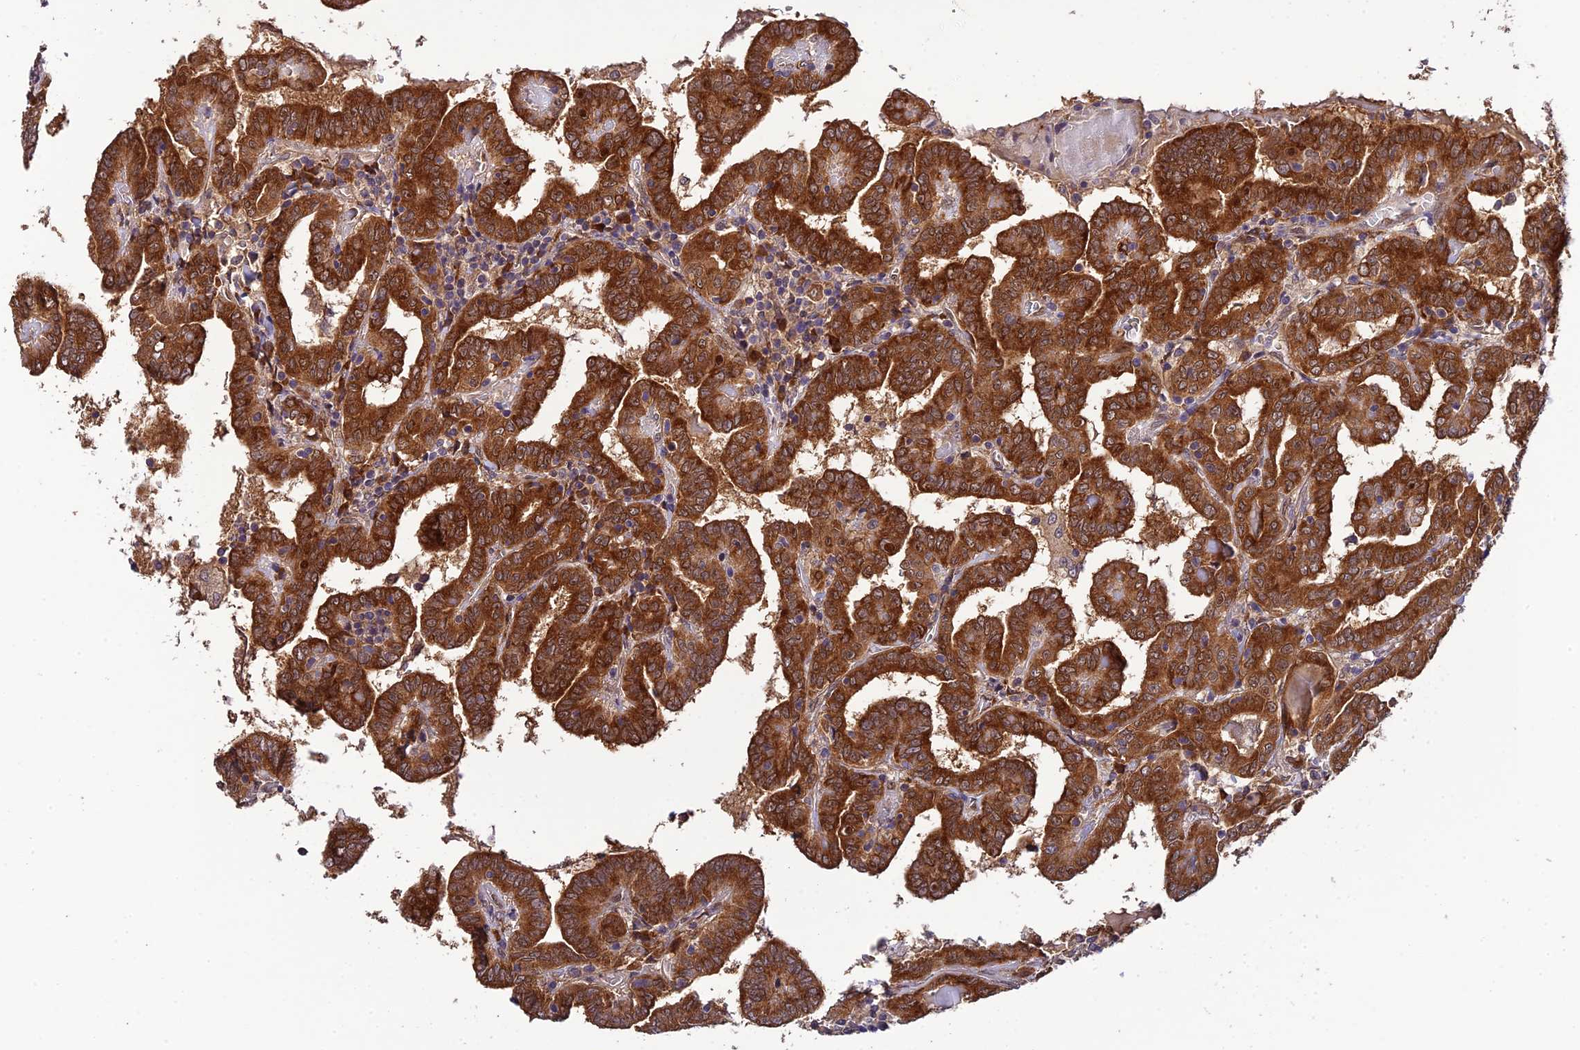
{"staining": {"intensity": "strong", "quantity": ">75%", "location": "cytoplasmic/membranous"}, "tissue": "thyroid cancer", "cell_type": "Tumor cells", "image_type": "cancer", "snomed": [{"axis": "morphology", "description": "Papillary adenocarcinoma, NOS"}, {"axis": "topography", "description": "Thyroid gland"}], "caption": "Immunohistochemistry (IHC) staining of papillary adenocarcinoma (thyroid), which demonstrates high levels of strong cytoplasmic/membranous positivity in about >75% of tumor cells indicating strong cytoplasmic/membranous protein expression. The staining was performed using DAB (3,3'-diaminobenzidine) (brown) for protein detection and nuclei were counterstained in hematoxylin (blue).", "gene": "P3H3", "patient": {"sex": "female", "age": 72}}